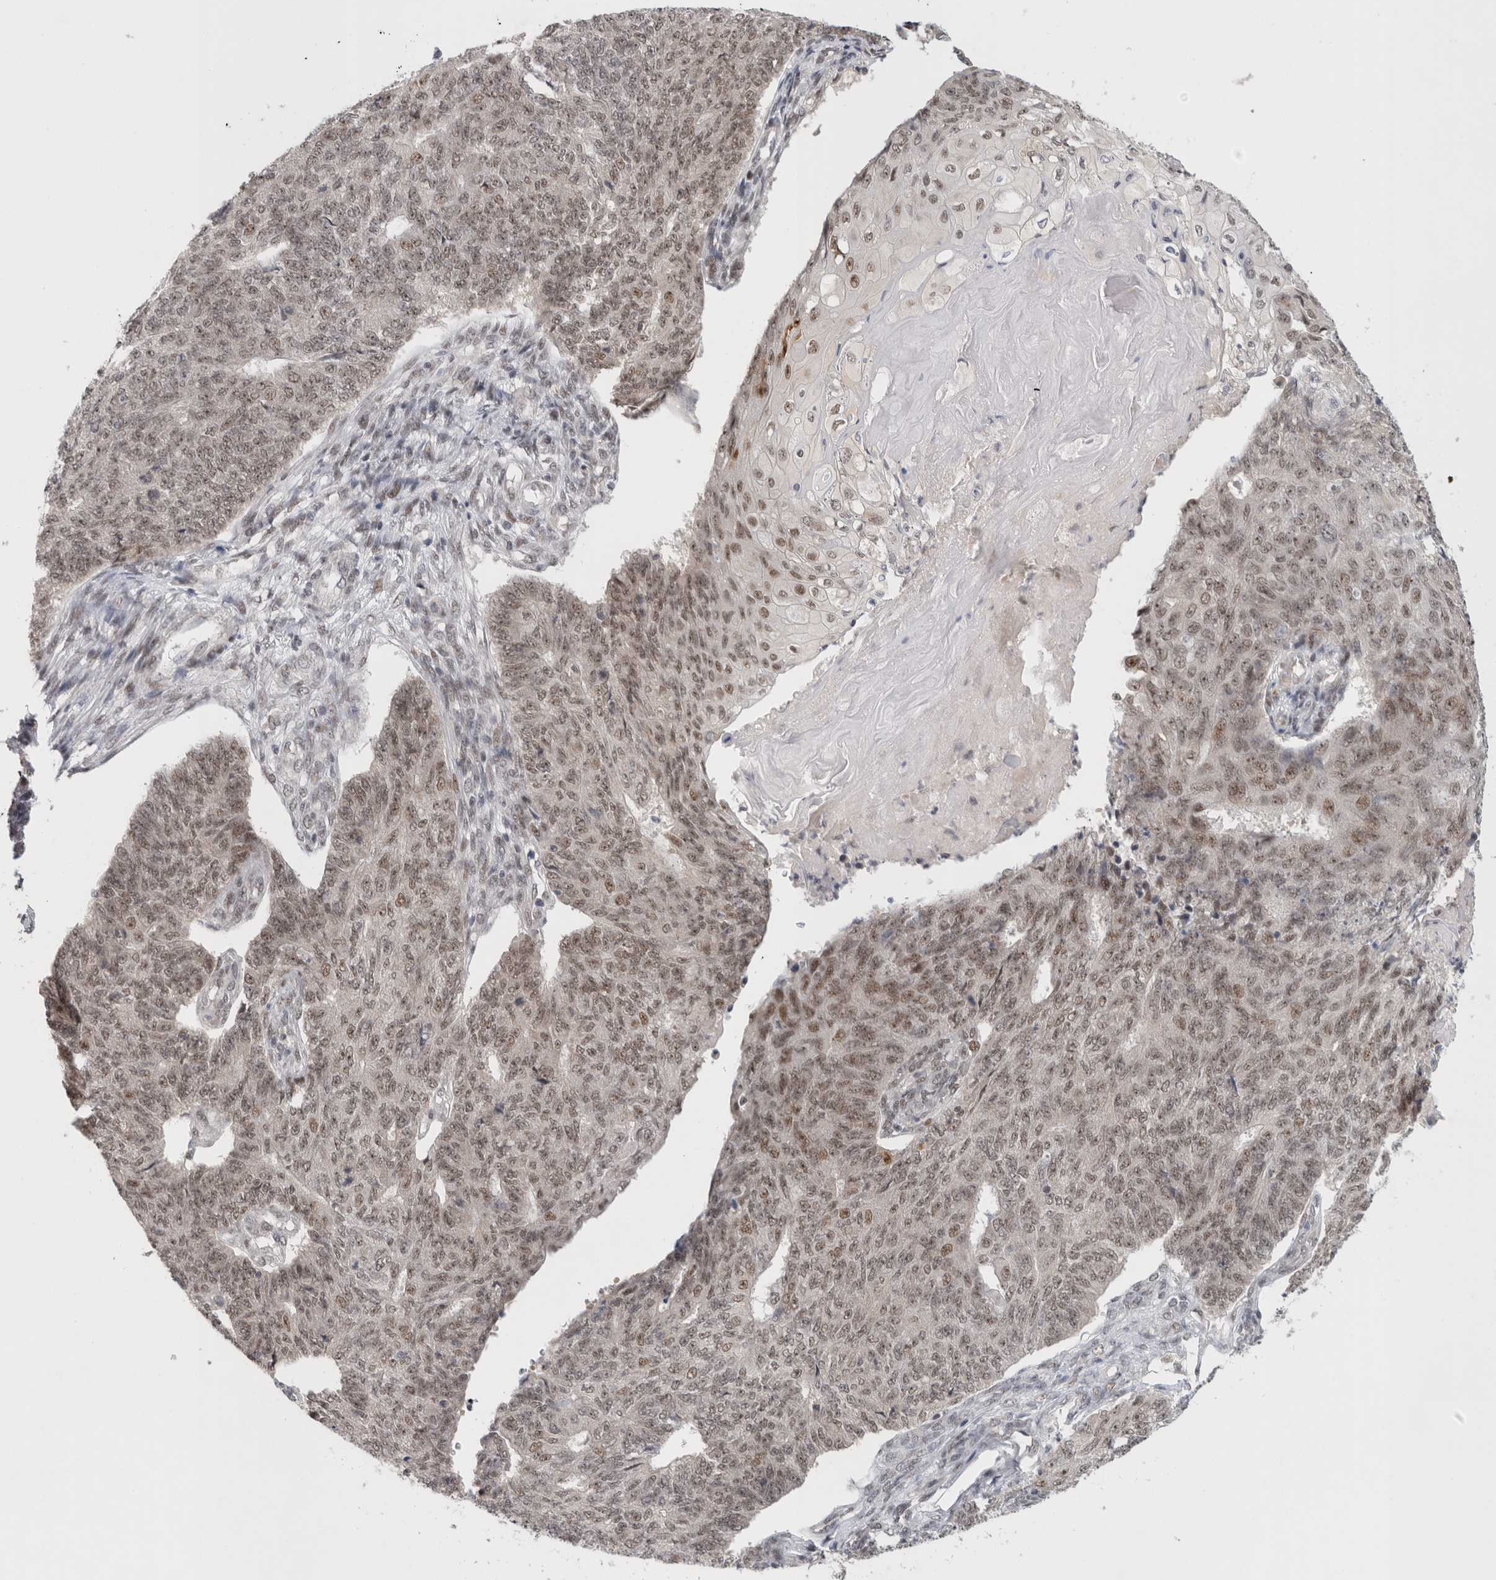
{"staining": {"intensity": "weak", "quantity": ">75%", "location": "nuclear"}, "tissue": "endometrial cancer", "cell_type": "Tumor cells", "image_type": "cancer", "snomed": [{"axis": "morphology", "description": "Adenocarcinoma, NOS"}, {"axis": "topography", "description": "Endometrium"}], "caption": "Immunohistochemistry of human endometrial adenocarcinoma exhibits low levels of weak nuclear expression in about >75% of tumor cells.", "gene": "HESX1", "patient": {"sex": "female", "age": 32}}